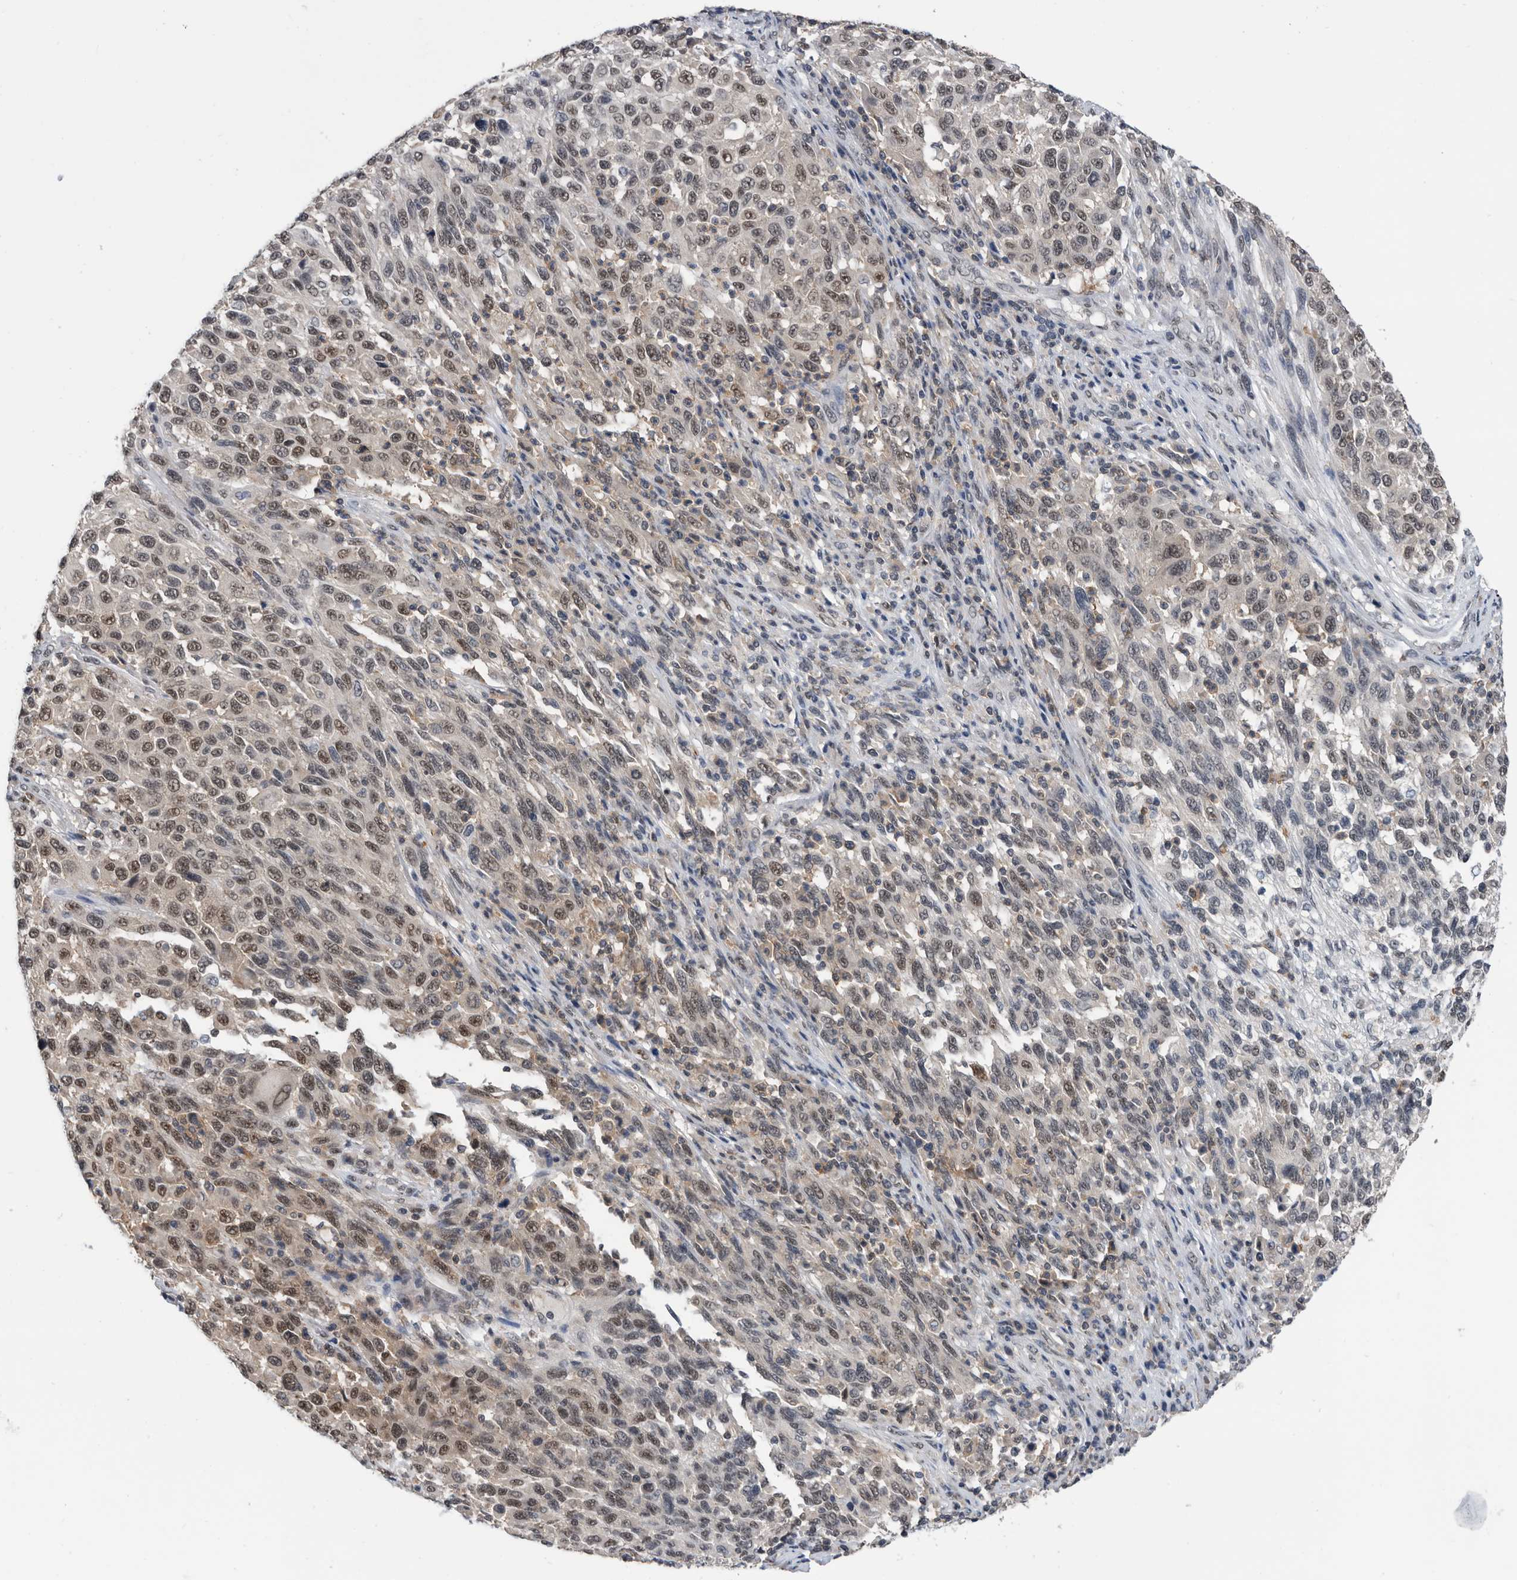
{"staining": {"intensity": "moderate", "quantity": "25%-75%", "location": "nuclear"}, "tissue": "melanoma", "cell_type": "Tumor cells", "image_type": "cancer", "snomed": [{"axis": "morphology", "description": "Malignant melanoma, Metastatic site"}, {"axis": "topography", "description": "Lymph node"}], "caption": "The image shows a brown stain indicating the presence of a protein in the nuclear of tumor cells in malignant melanoma (metastatic site).", "gene": "ZNF260", "patient": {"sex": "male", "age": 61}}